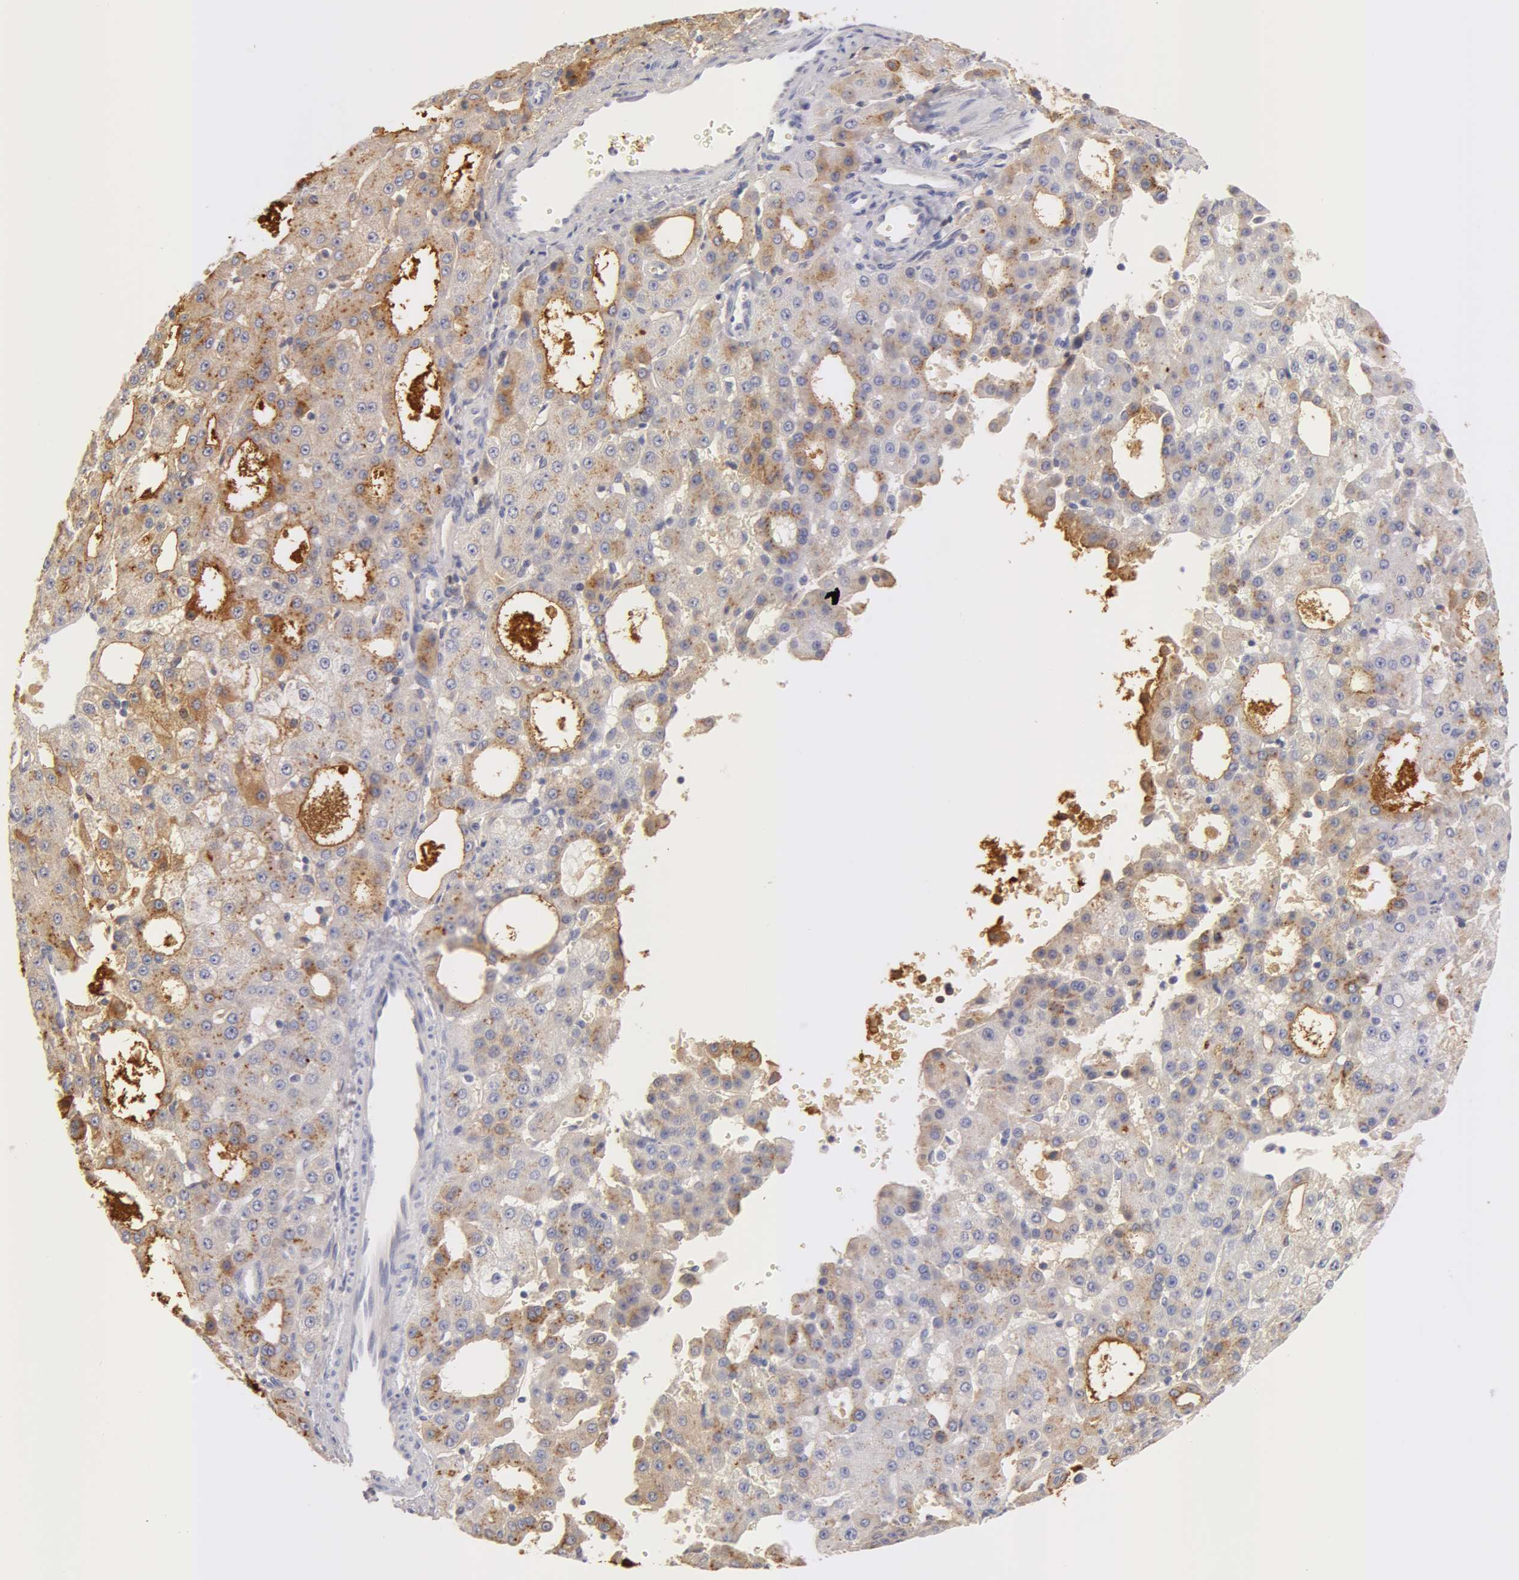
{"staining": {"intensity": "negative", "quantity": "none", "location": "none"}, "tissue": "liver cancer", "cell_type": "Tumor cells", "image_type": "cancer", "snomed": [{"axis": "morphology", "description": "Carcinoma, Hepatocellular, NOS"}, {"axis": "topography", "description": "Liver"}], "caption": "Immunohistochemical staining of liver hepatocellular carcinoma shows no significant expression in tumor cells.", "gene": "AHSG", "patient": {"sex": "male", "age": 47}}